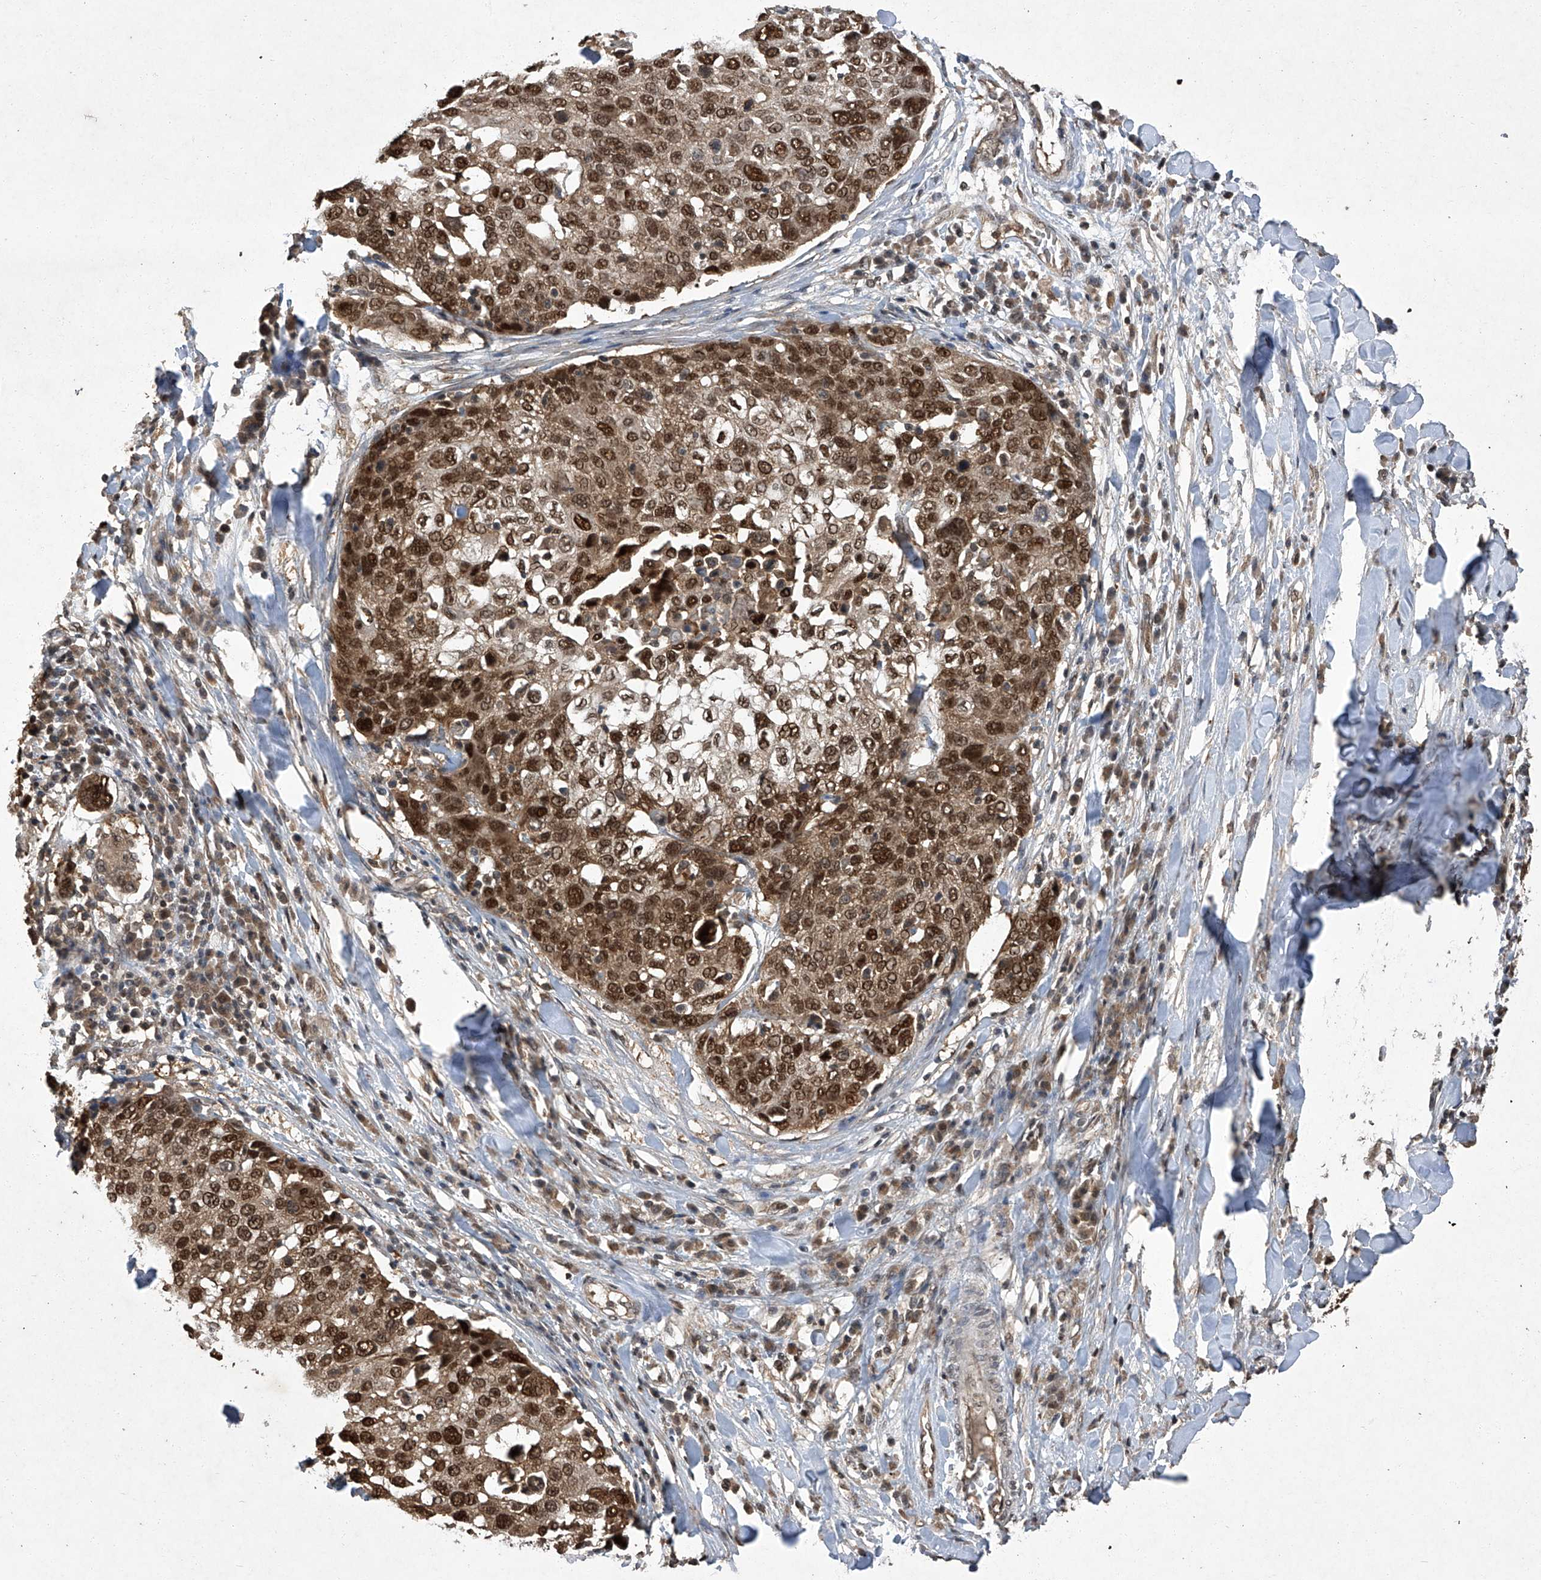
{"staining": {"intensity": "strong", "quantity": ">75%", "location": "cytoplasmic/membranous,nuclear"}, "tissue": "lung cancer", "cell_type": "Tumor cells", "image_type": "cancer", "snomed": [{"axis": "morphology", "description": "Squamous cell carcinoma, NOS"}, {"axis": "topography", "description": "Lung"}], "caption": "A high amount of strong cytoplasmic/membranous and nuclear expression is identified in about >75% of tumor cells in lung cancer tissue.", "gene": "TSNAX", "patient": {"sex": "male", "age": 65}}